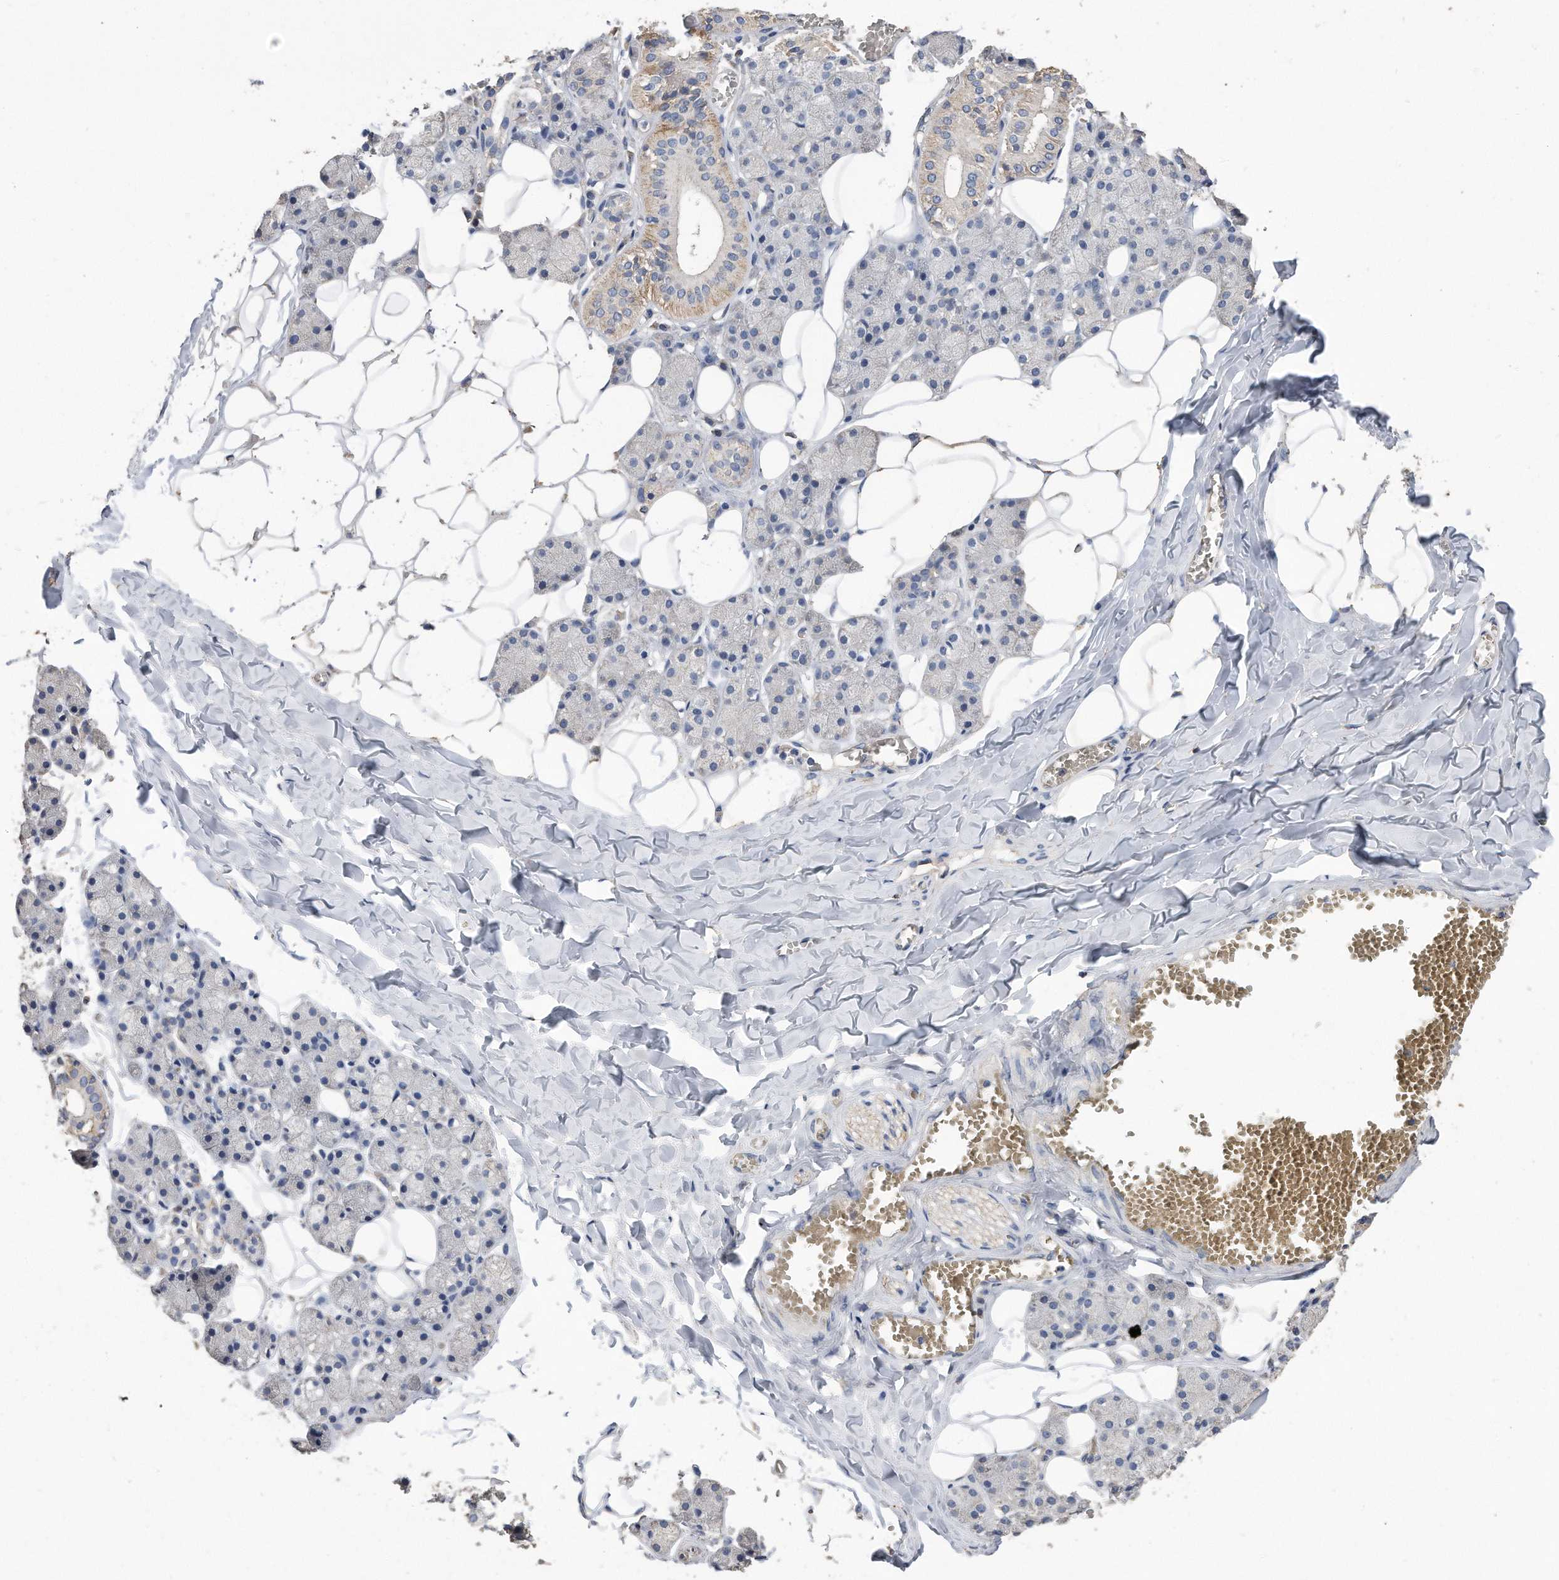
{"staining": {"intensity": "moderate", "quantity": "<25%", "location": "cytoplasmic/membranous"}, "tissue": "salivary gland", "cell_type": "Glandular cells", "image_type": "normal", "snomed": [{"axis": "morphology", "description": "Normal tissue, NOS"}, {"axis": "topography", "description": "Salivary gland"}], "caption": "Salivary gland stained with DAB (3,3'-diaminobenzidine) immunohistochemistry (IHC) displays low levels of moderate cytoplasmic/membranous expression in approximately <25% of glandular cells. (brown staining indicates protein expression, while blue staining denotes nuclei).", "gene": "CDCP1", "patient": {"sex": "female", "age": 33}}